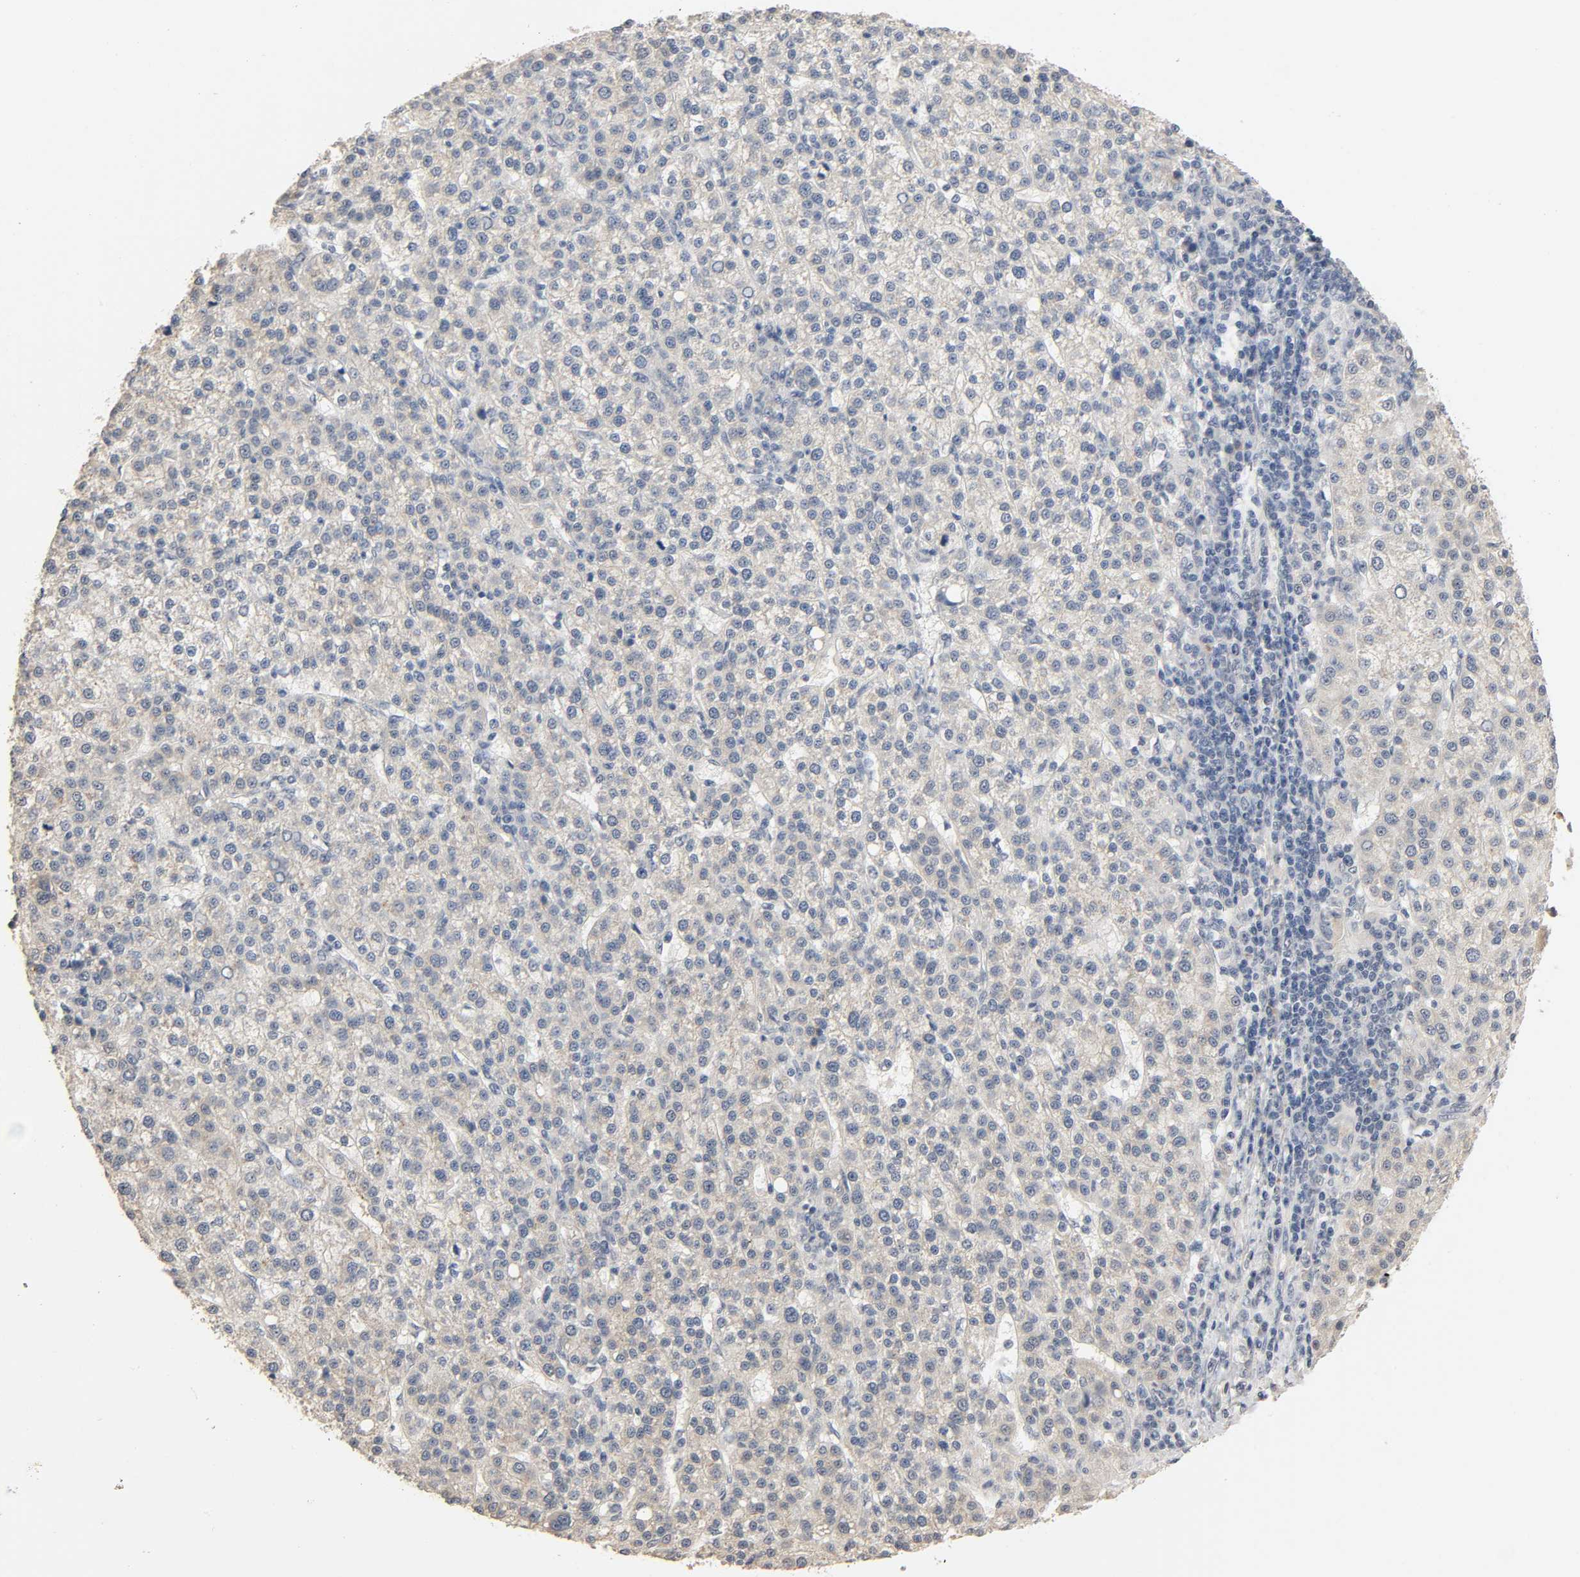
{"staining": {"intensity": "negative", "quantity": "none", "location": "none"}, "tissue": "liver cancer", "cell_type": "Tumor cells", "image_type": "cancer", "snomed": [{"axis": "morphology", "description": "Carcinoma, Hepatocellular, NOS"}, {"axis": "topography", "description": "Liver"}], "caption": "Liver cancer (hepatocellular carcinoma) was stained to show a protein in brown. There is no significant staining in tumor cells.", "gene": "MAGEA8", "patient": {"sex": "female", "age": 58}}